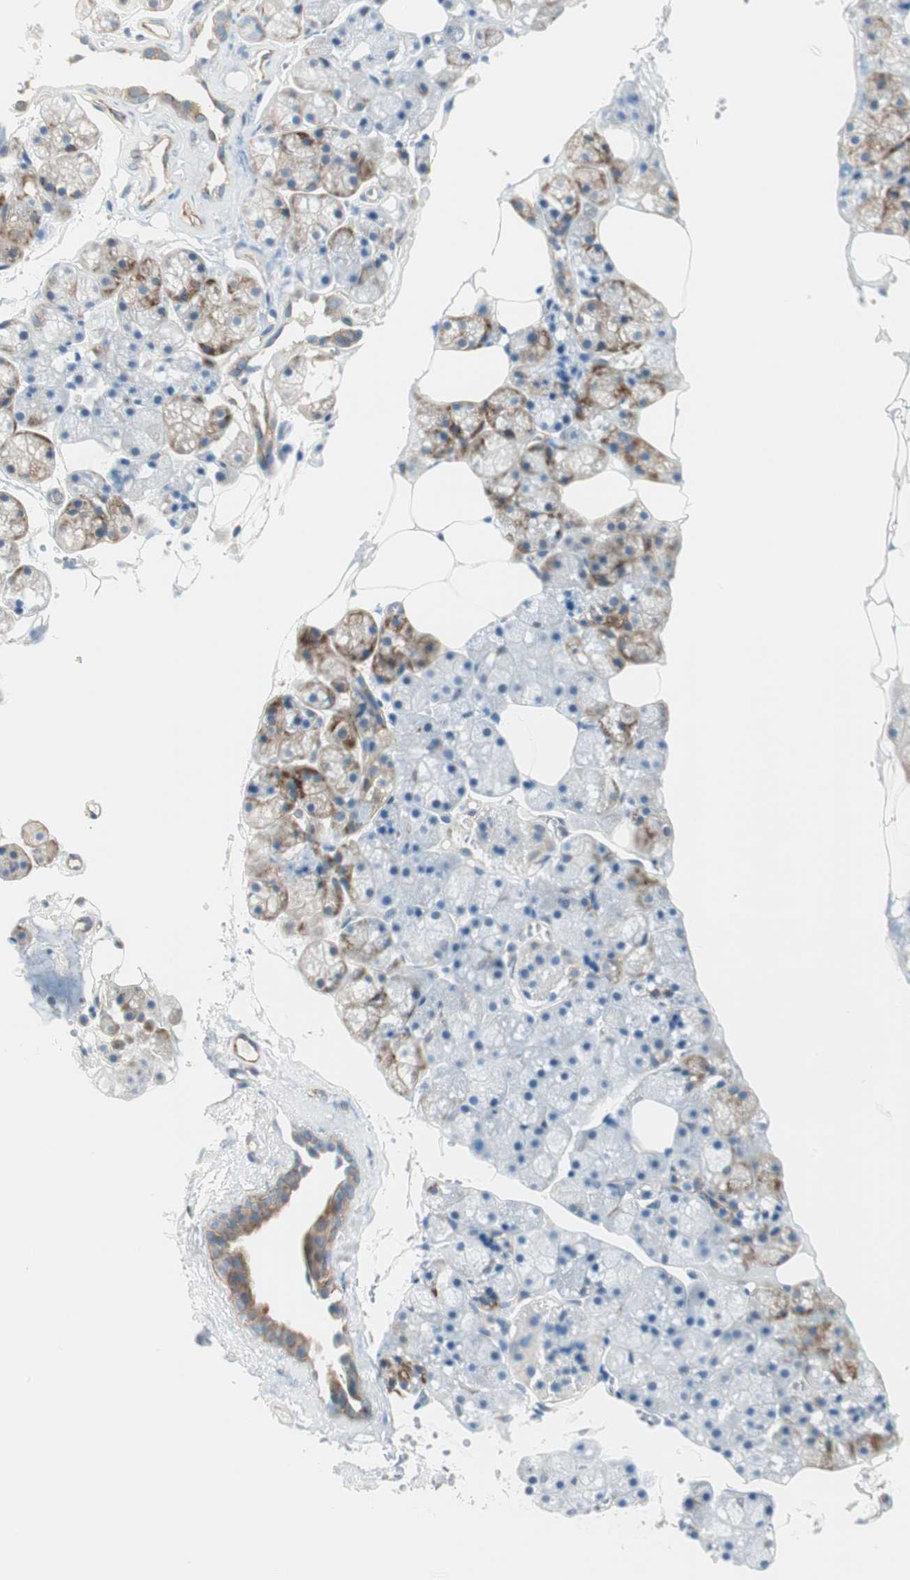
{"staining": {"intensity": "moderate", "quantity": "<25%", "location": "cytoplasmic/membranous"}, "tissue": "salivary gland", "cell_type": "Glandular cells", "image_type": "normal", "snomed": [{"axis": "morphology", "description": "Normal tissue, NOS"}, {"axis": "topography", "description": "Salivary gland"}], "caption": "This photomicrograph displays IHC staining of benign salivary gland, with low moderate cytoplasmic/membranous staining in approximately <25% of glandular cells.", "gene": "CDK3", "patient": {"sex": "male", "age": 62}}